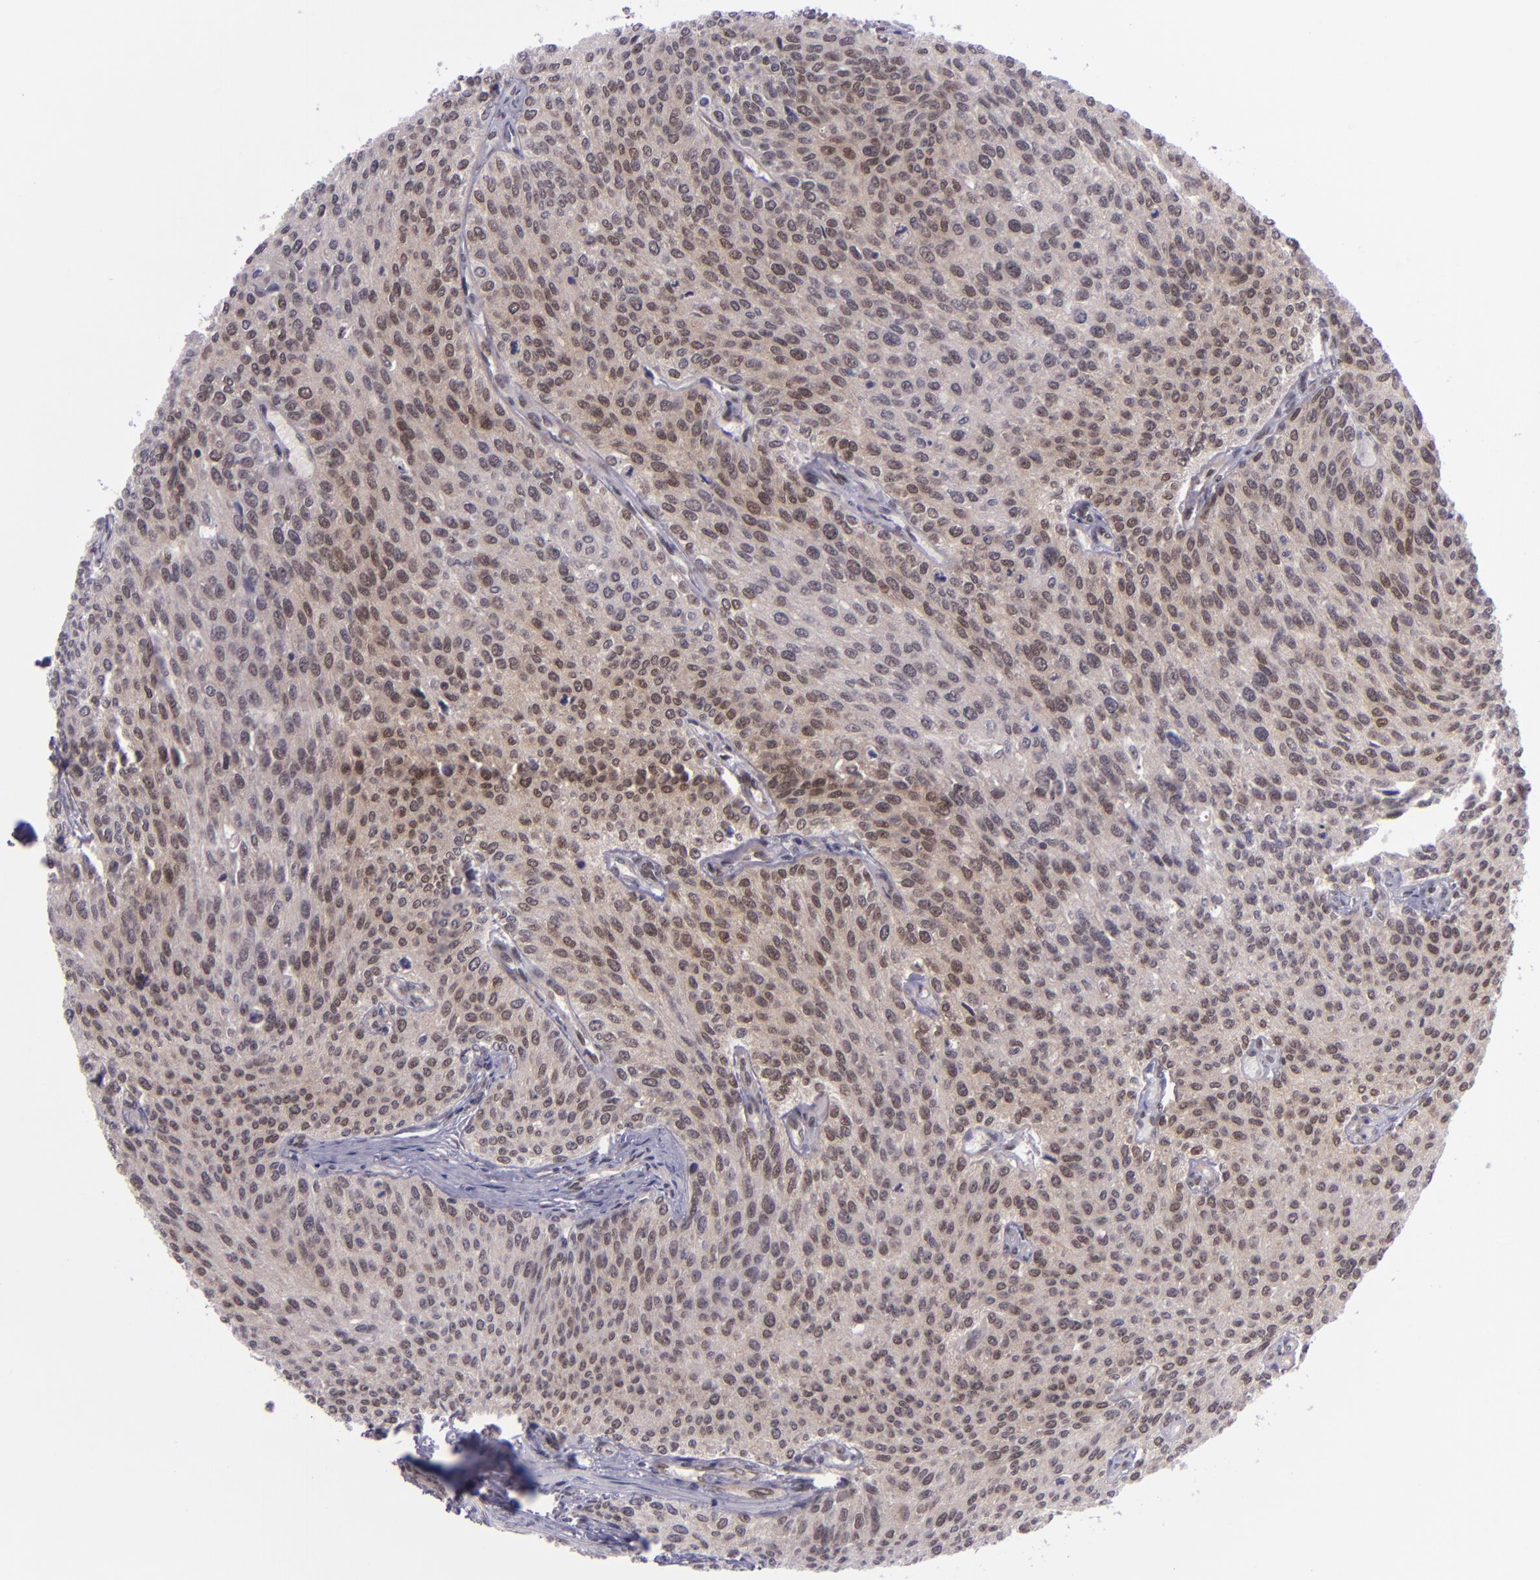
{"staining": {"intensity": "moderate", "quantity": ">75%", "location": "nuclear"}, "tissue": "urothelial cancer", "cell_type": "Tumor cells", "image_type": "cancer", "snomed": [{"axis": "morphology", "description": "Urothelial carcinoma, Low grade"}, {"axis": "topography", "description": "Urinary bladder"}], "caption": "Approximately >75% of tumor cells in urothelial cancer demonstrate moderate nuclear protein staining as visualized by brown immunohistochemical staining.", "gene": "BAG1", "patient": {"sex": "female", "age": 73}}